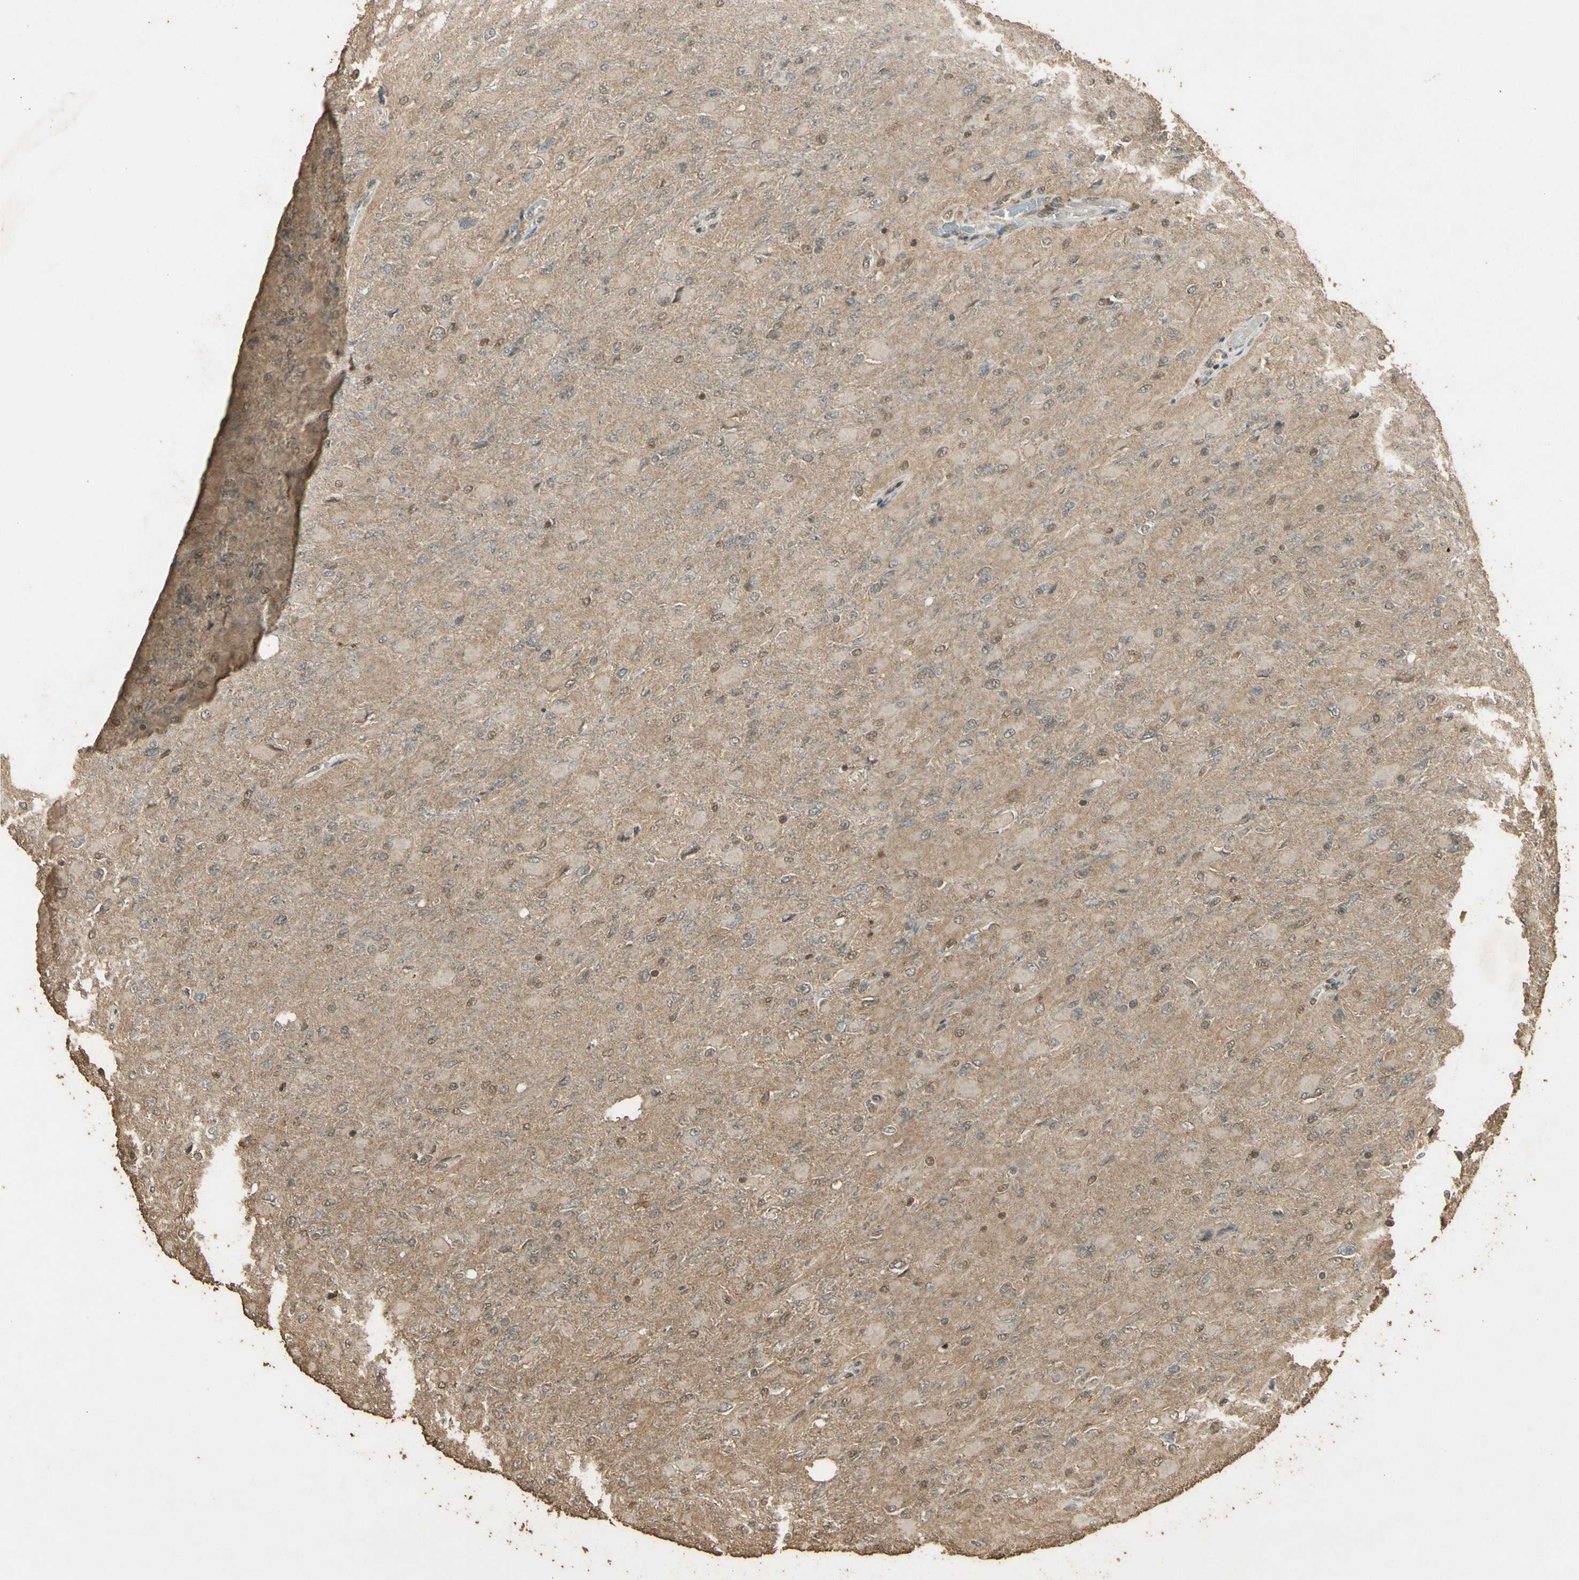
{"staining": {"intensity": "moderate", "quantity": "<25%", "location": "nuclear"}, "tissue": "glioma", "cell_type": "Tumor cells", "image_type": "cancer", "snomed": [{"axis": "morphology", "description": "Glioma, malignant, High grade"}, {"axis": "topography", "description": "Cerebral cortex"}], "caption": "High-power microscopy captured an IHC photomicrograph of high-grade glioma (malignant), revealing moderate nuclear positivity in about <25% of tumor cells.", "gene": "GMEB2", "patient": {"sex": "female", "age": 36}}